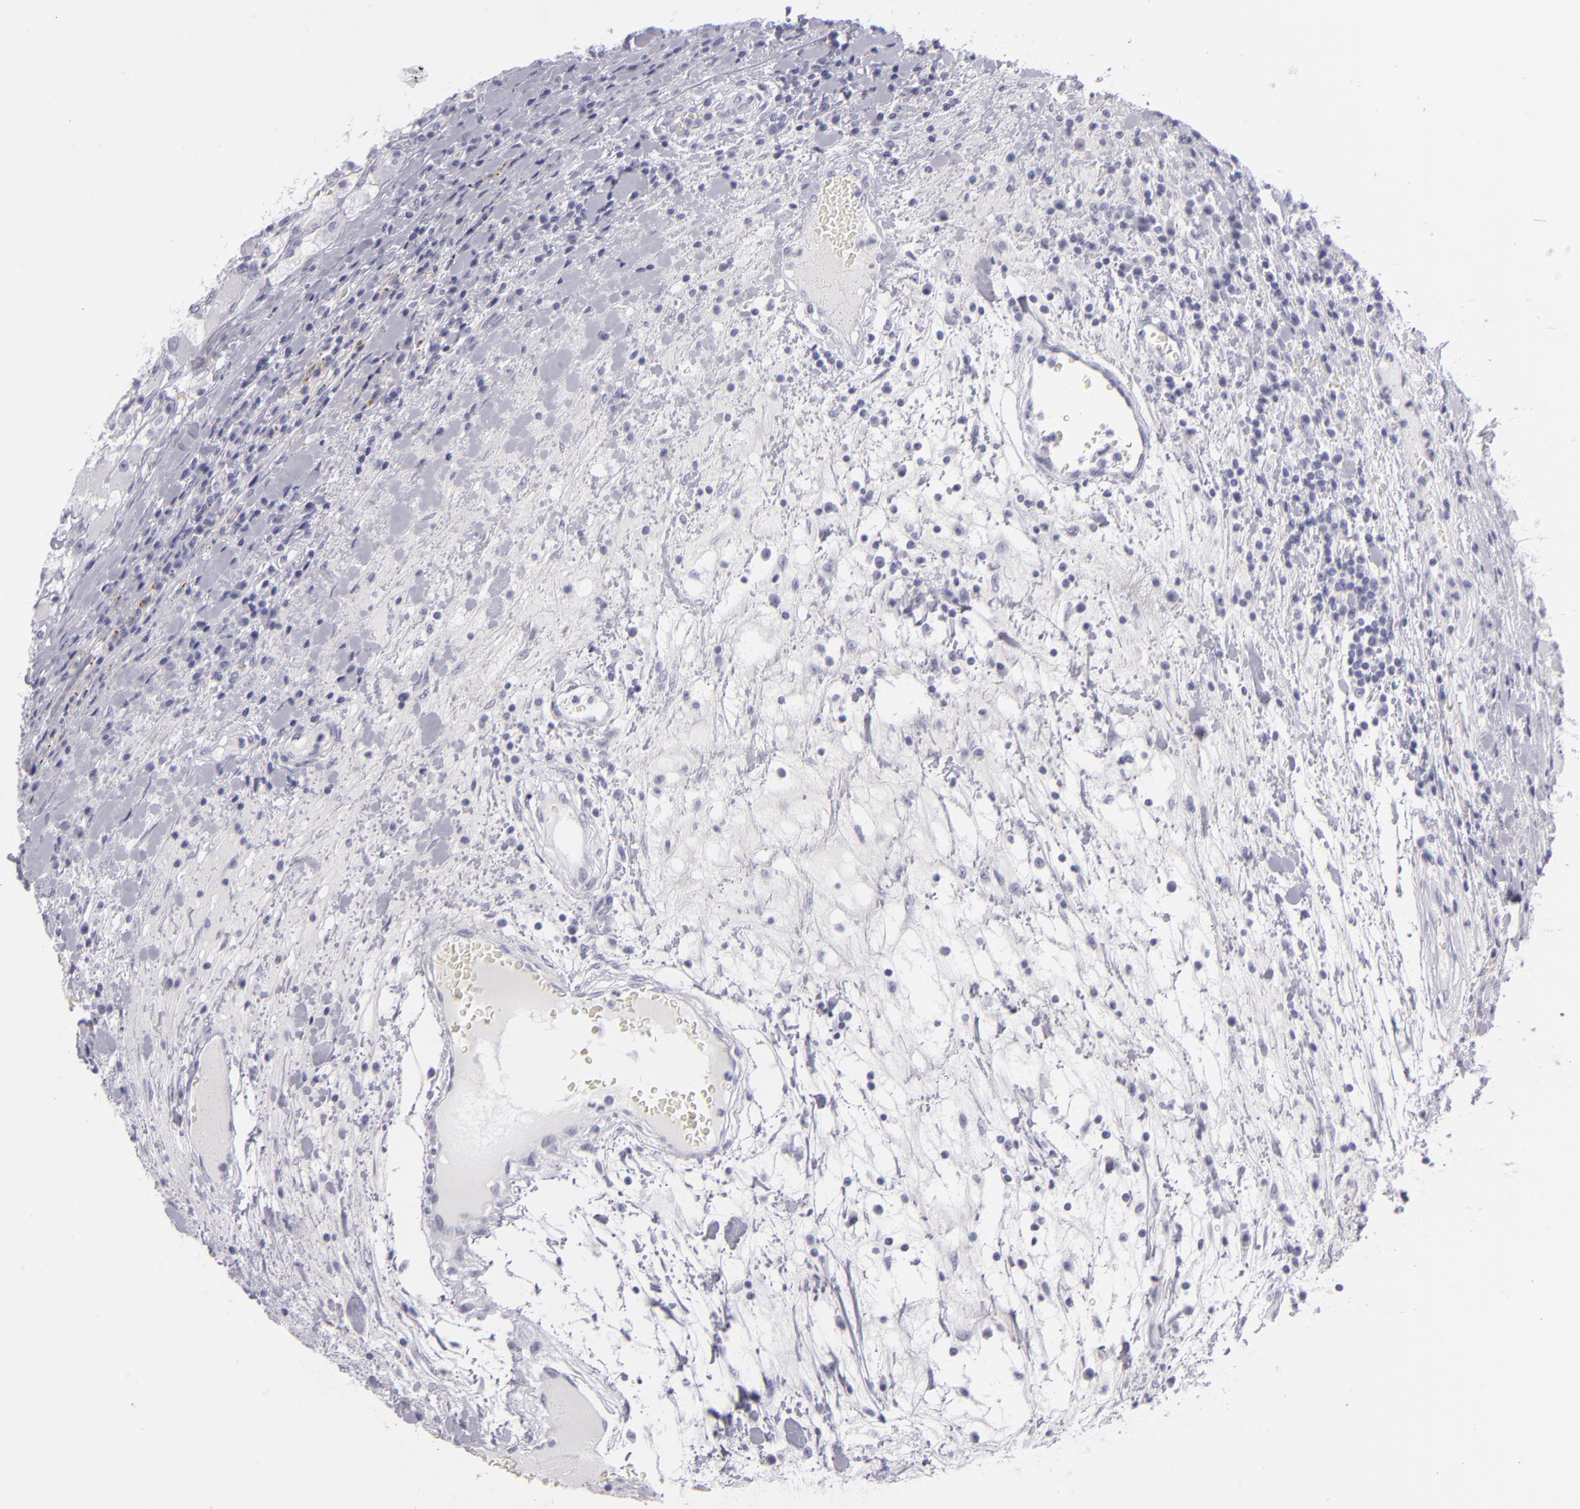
{"staining": {"intensity": "negative", "quantity": "none", "location": "none"}, "tissue": "renal cancer", "cell_type": "Tumor cells", "image_type": "cancer", "snomed": [{"axis": "morphology", "description": "Adenocarcinoma, NOS"}, {"axis": "topography", "description": "Kidney"}], "caption": "This is an IHC histopathology image of human adenocarcinoma (renal). There is no staining in tumor cells.", "gene": "VIL1", "patient": {"sex": "female", "age": 73}}